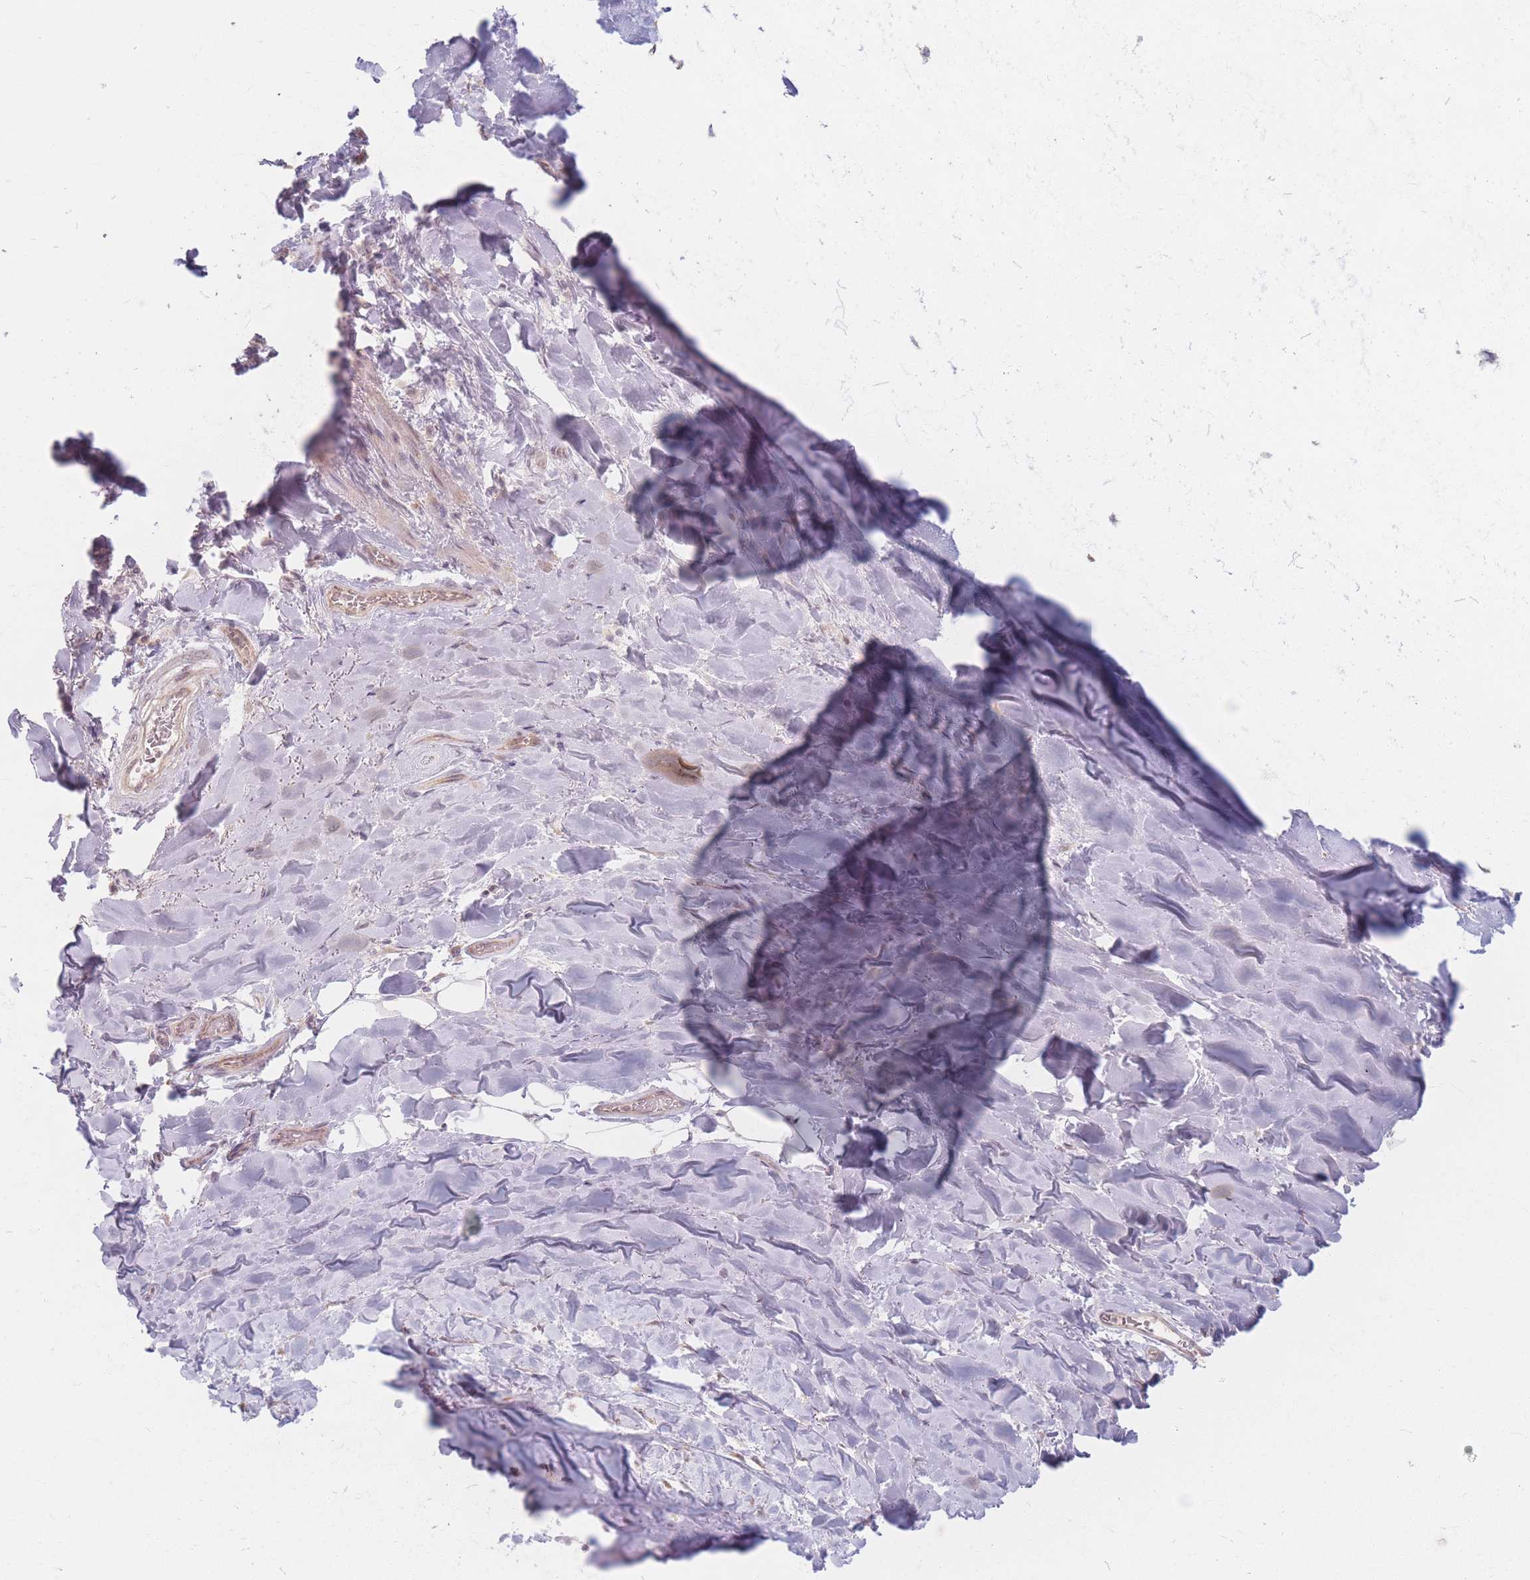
{"staining": {"intensity": "weak", "quantity": "<25%", "location": "cytoplasmic/membranous"}, "tissue": "adipose tissue", "cell_type": "Adipocytes", "image_type": "normal", "snomed": [{"axis": "morphology", "description": "Normal tissue, NOS"}, {"axis": "topography", "description": "Lymph node"}, {"axis": "topography", "description": "Cartilage tissue"}, {"axis": "topography", "description": "Bronchus"}], "caption": "There is no significant positivity in adipocytes of adipose tissue. Nuclei are stained in blue.", "gene": "GABRA6", "patient": {"sex": "male", "age": 63}}